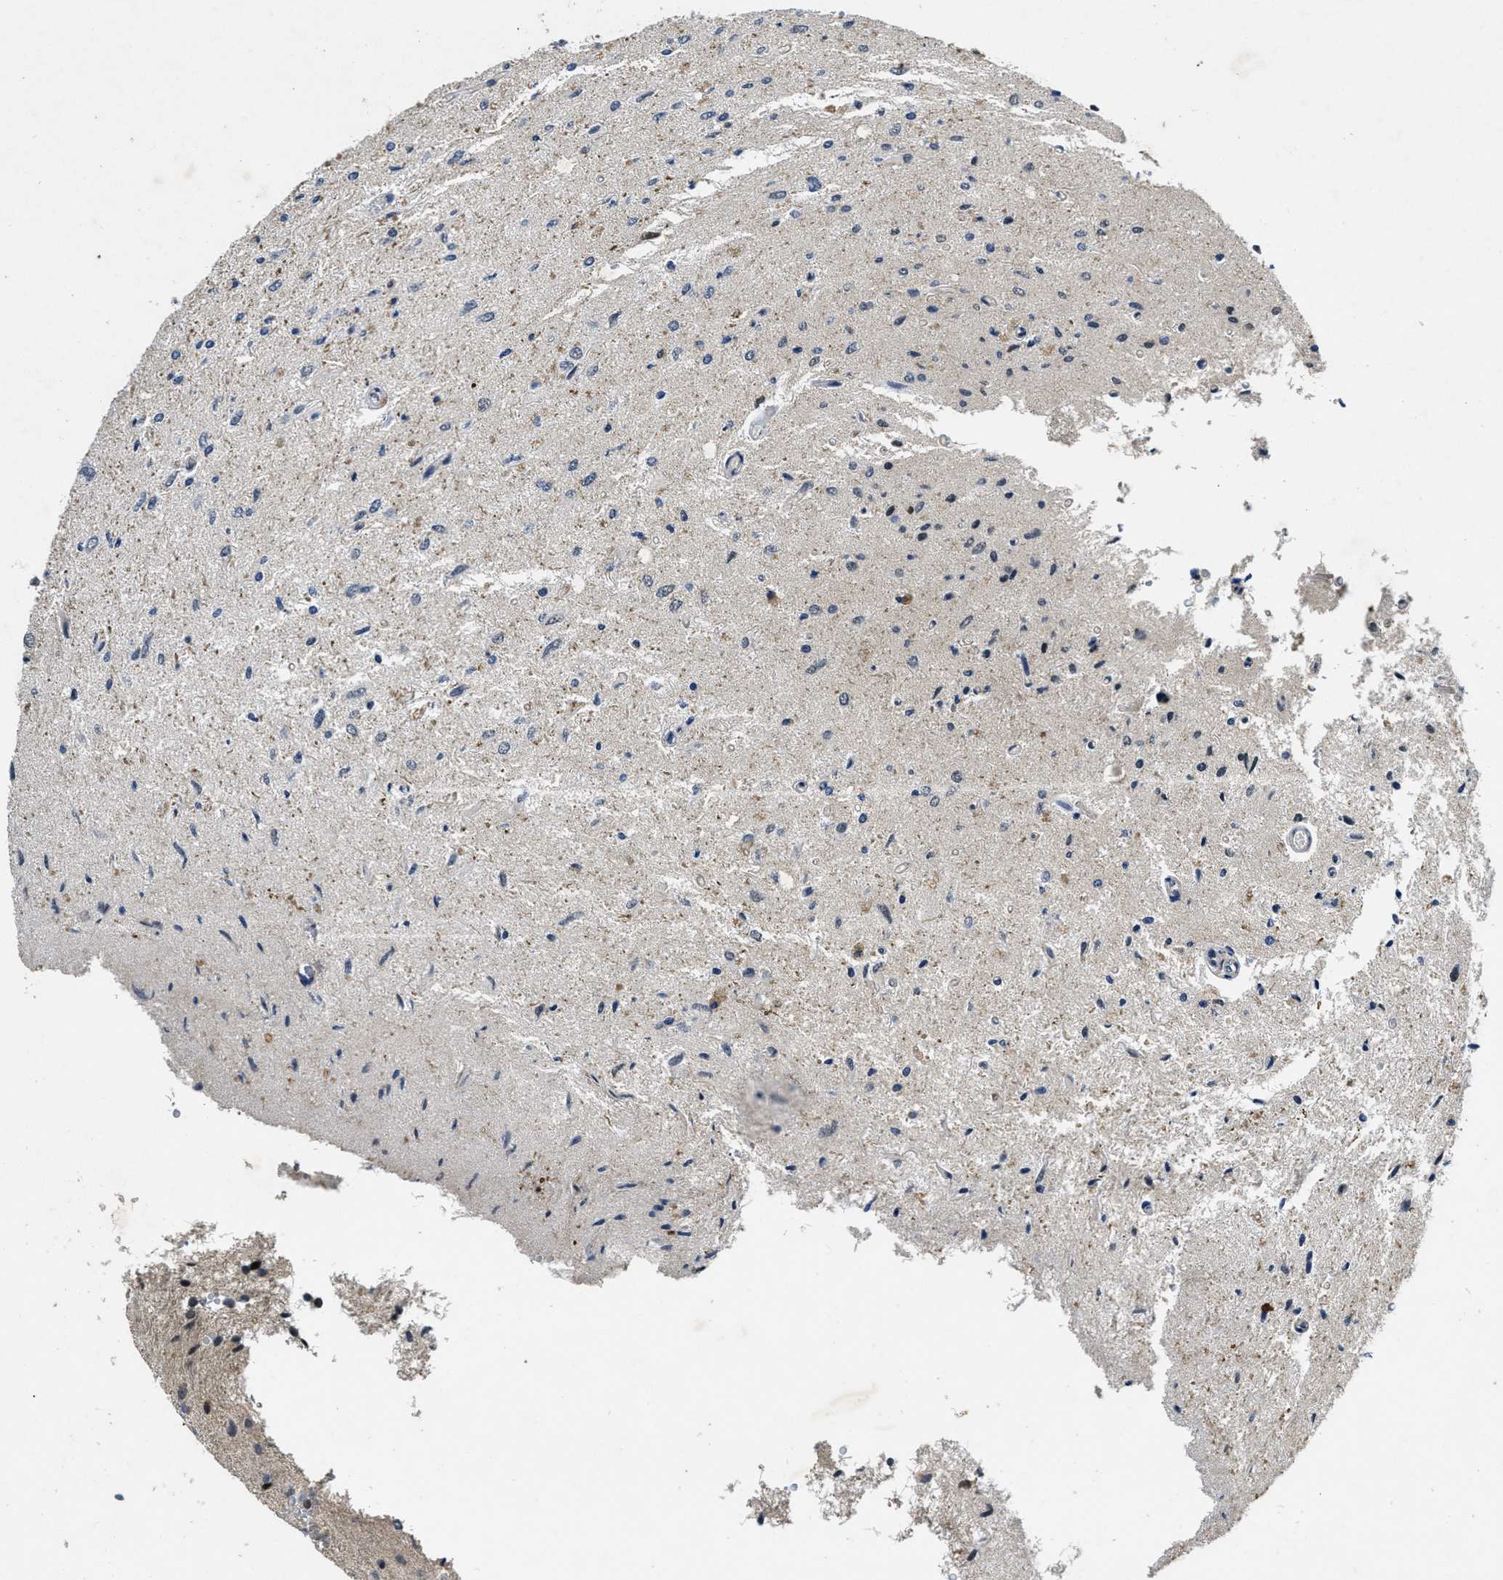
{"staining": {"intensity": "moderate", "quantity": "<25%", "location": "nuclear"}, "tissue": "glioma", "cell_type": "Tumor cells", "image_type": "cancer", "snomed": [{"axis": "morphology", "description": "Glioma, malignant, Low grade"}, {"axis": "topography", "description": "Brain"}], "caption": "The photomicrograph displays immunohistochemical staining of malignant low-grade glioma. There is moderate nuclear staining is present in about <25% of tumor cells.", "gene": "PAPOLG", "patient": {"sex": "male", "age": 77}}